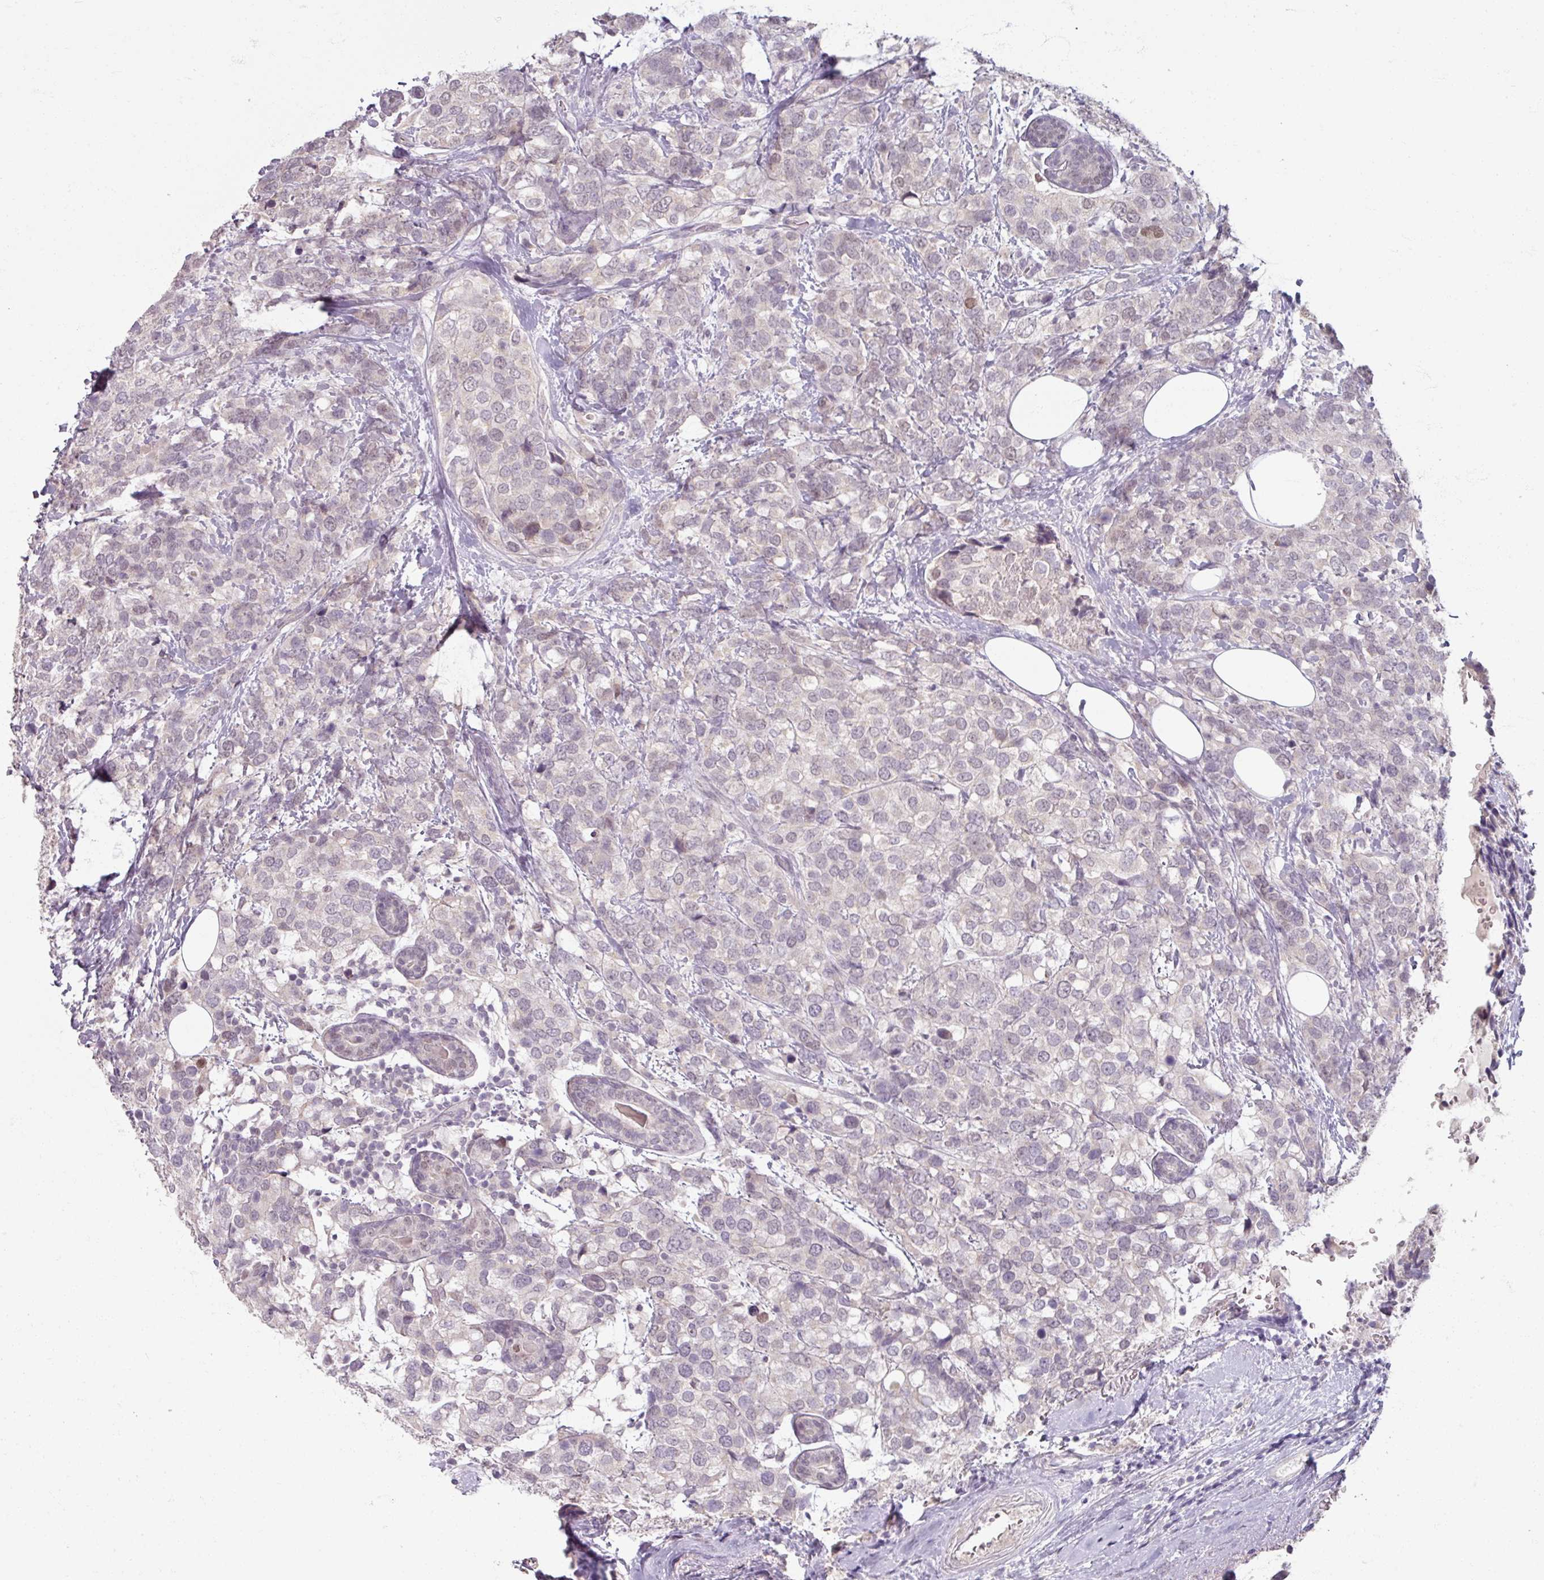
{"staining": {"intensity": "negative", "quantity": "none", "location": "none"}, "tissue": "breast cancer", "cell_type": "Tumor cells", "image_type": "cancer", "snomed": [{"axis": "morphology", "description": "Lobular carcinoma"}, {"axis": "topography", "description": "Breast"}], "caption": "Breast cancer (lobular carcinoma) was stained to show a protein in brown. There is no significant staining in tumor cells.", "gene": "SOX11", "patient": {"sex": "female", "age": 59}}